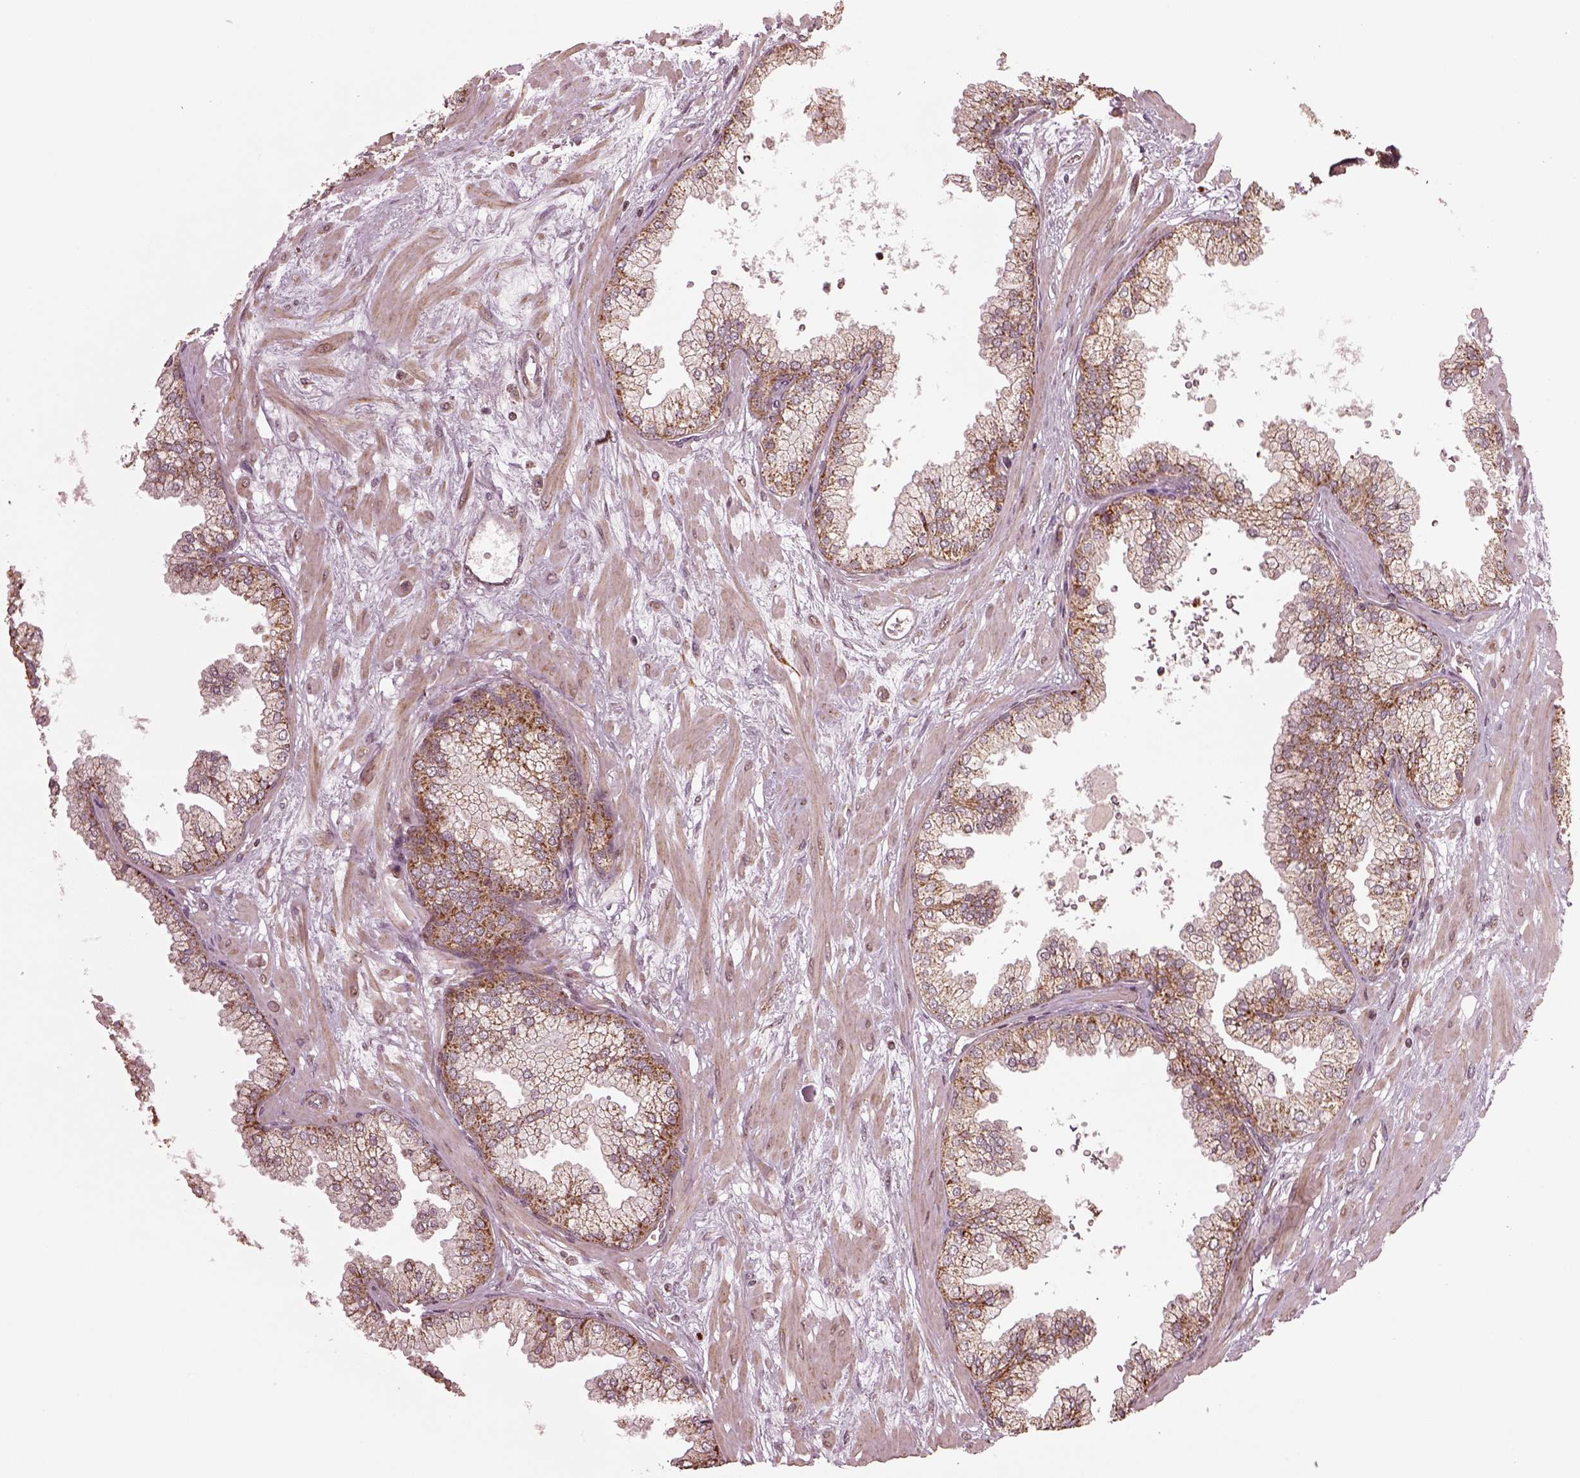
{"staining": {"intensity": "moderate", "quantity": ">75%", "location": "cytoplasmic/membranous"}, "tissue": "prostate", "cell_type": "Glandular cells", "image_type": "normal", "snomed": [{"axis": "morphology", "description": "Normal tissue, NOS"}, {"axis": "topography", "description": "Prostate"}, {"axis": "topography", "description": "Peripheral nerve tissue"}], "caption": "Immunohistochemical staining of benign human prostate reveals >75% levels of moderate cytoplasmic/membranous protein expression in approximately >75% of glandular cells. The staining was performed using DAB (3,3'-diaminobenzidine) to visualize the protein expression in brown, while the nuclei were stained in blue with hematoxylin (Magnification: 20x).", "gene": "SEL1L3", "patient": {"sex": "male", "age": 61}}